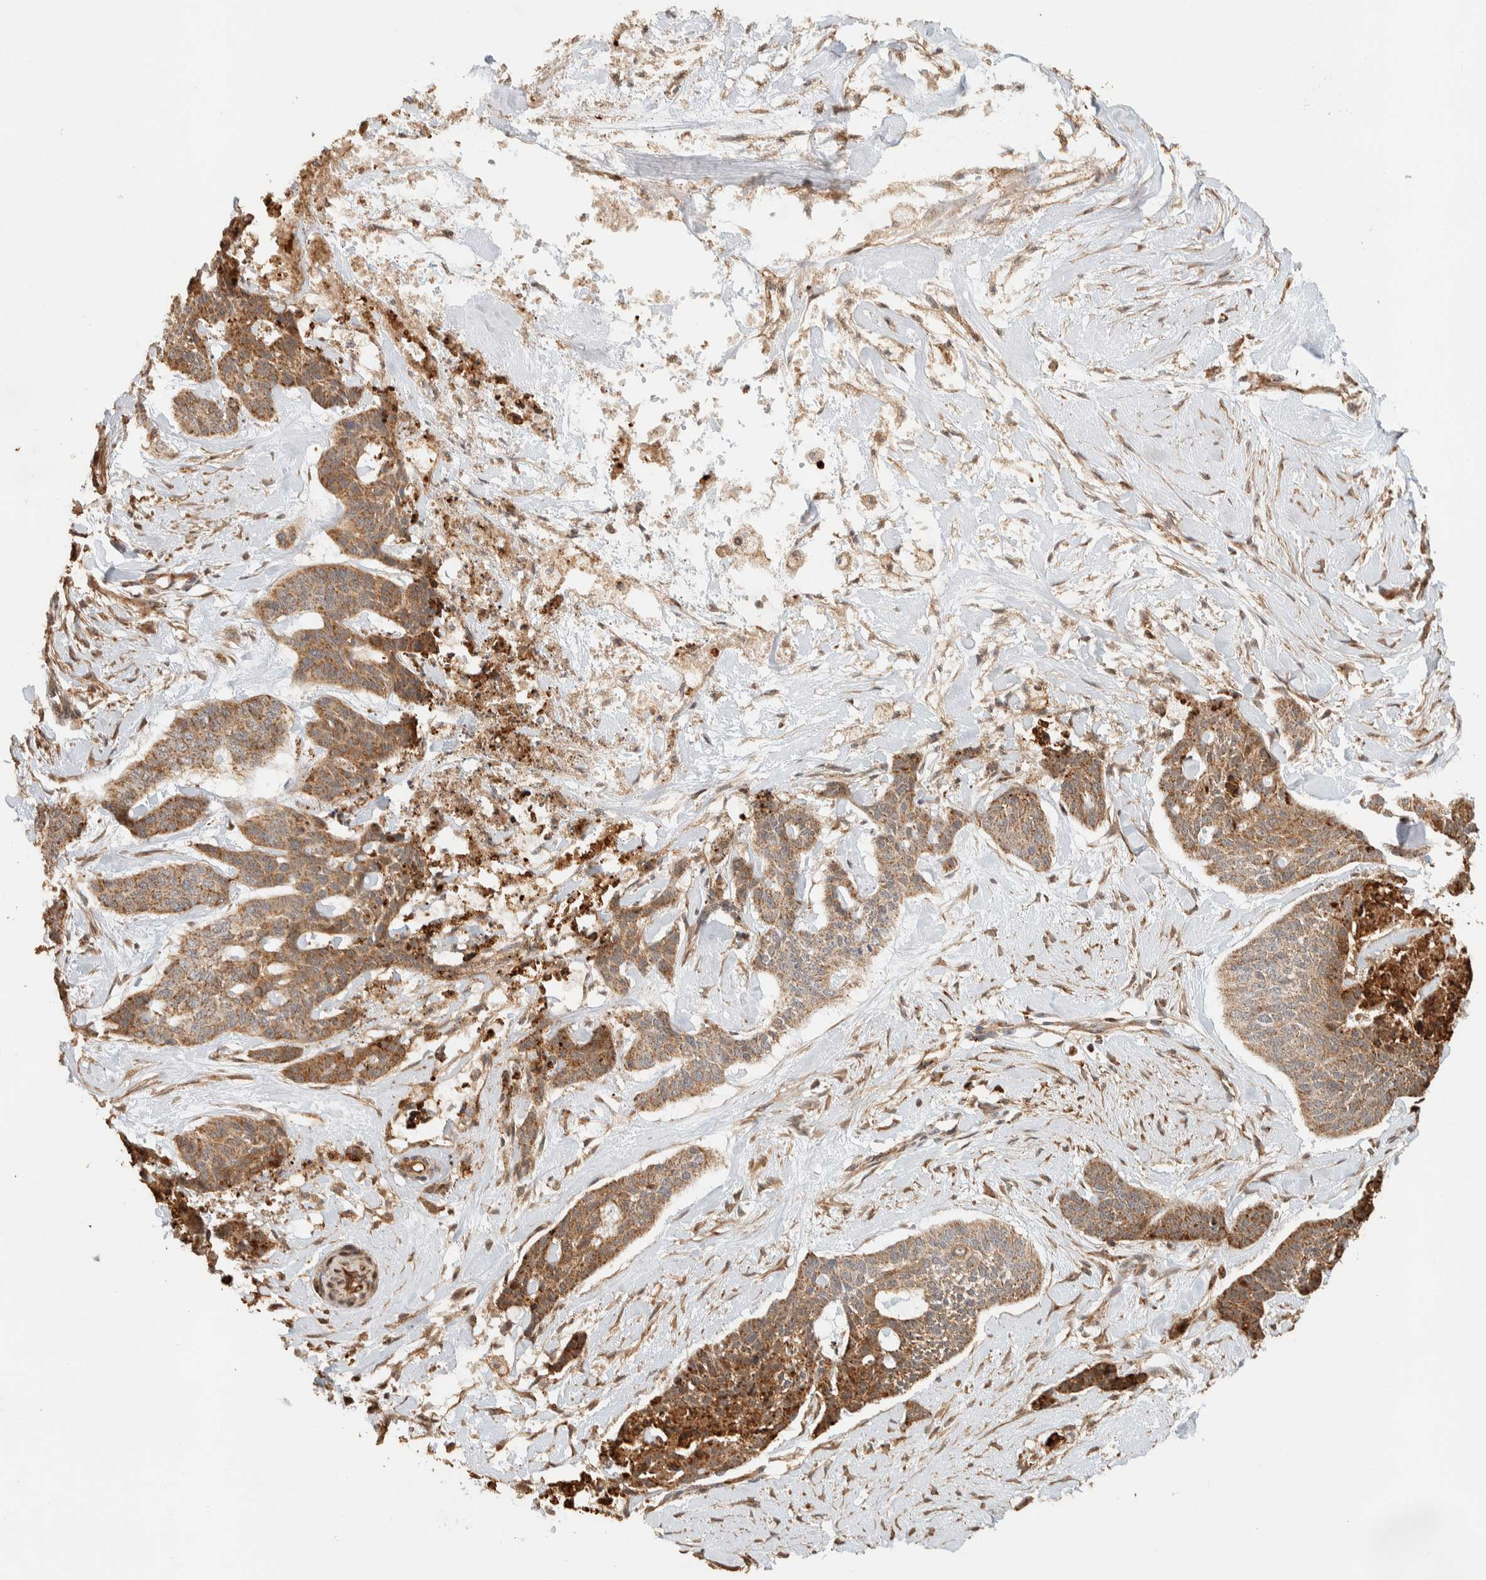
{"staining": {"intensity": "moderate", "quantity": ">75%", "location": "cytoplasmic/membranous"}, "tissue": "skin cancer", "cell_type": "Tumor cells", "image_type": "cancer", "snomed": [{"axis": "morphology", "description": "Basal cell carcinoma"}, {"axis": "topography", "description": "Skin"}], "caption": "Skin basal cell carcinoma stained for a protein (brown) displays moderate cytoplasmic/membranous positive positivity in approximately >75% of tumor cells.", "gene": "KIF9", "patient": {"sex": "female", "age": 64}}